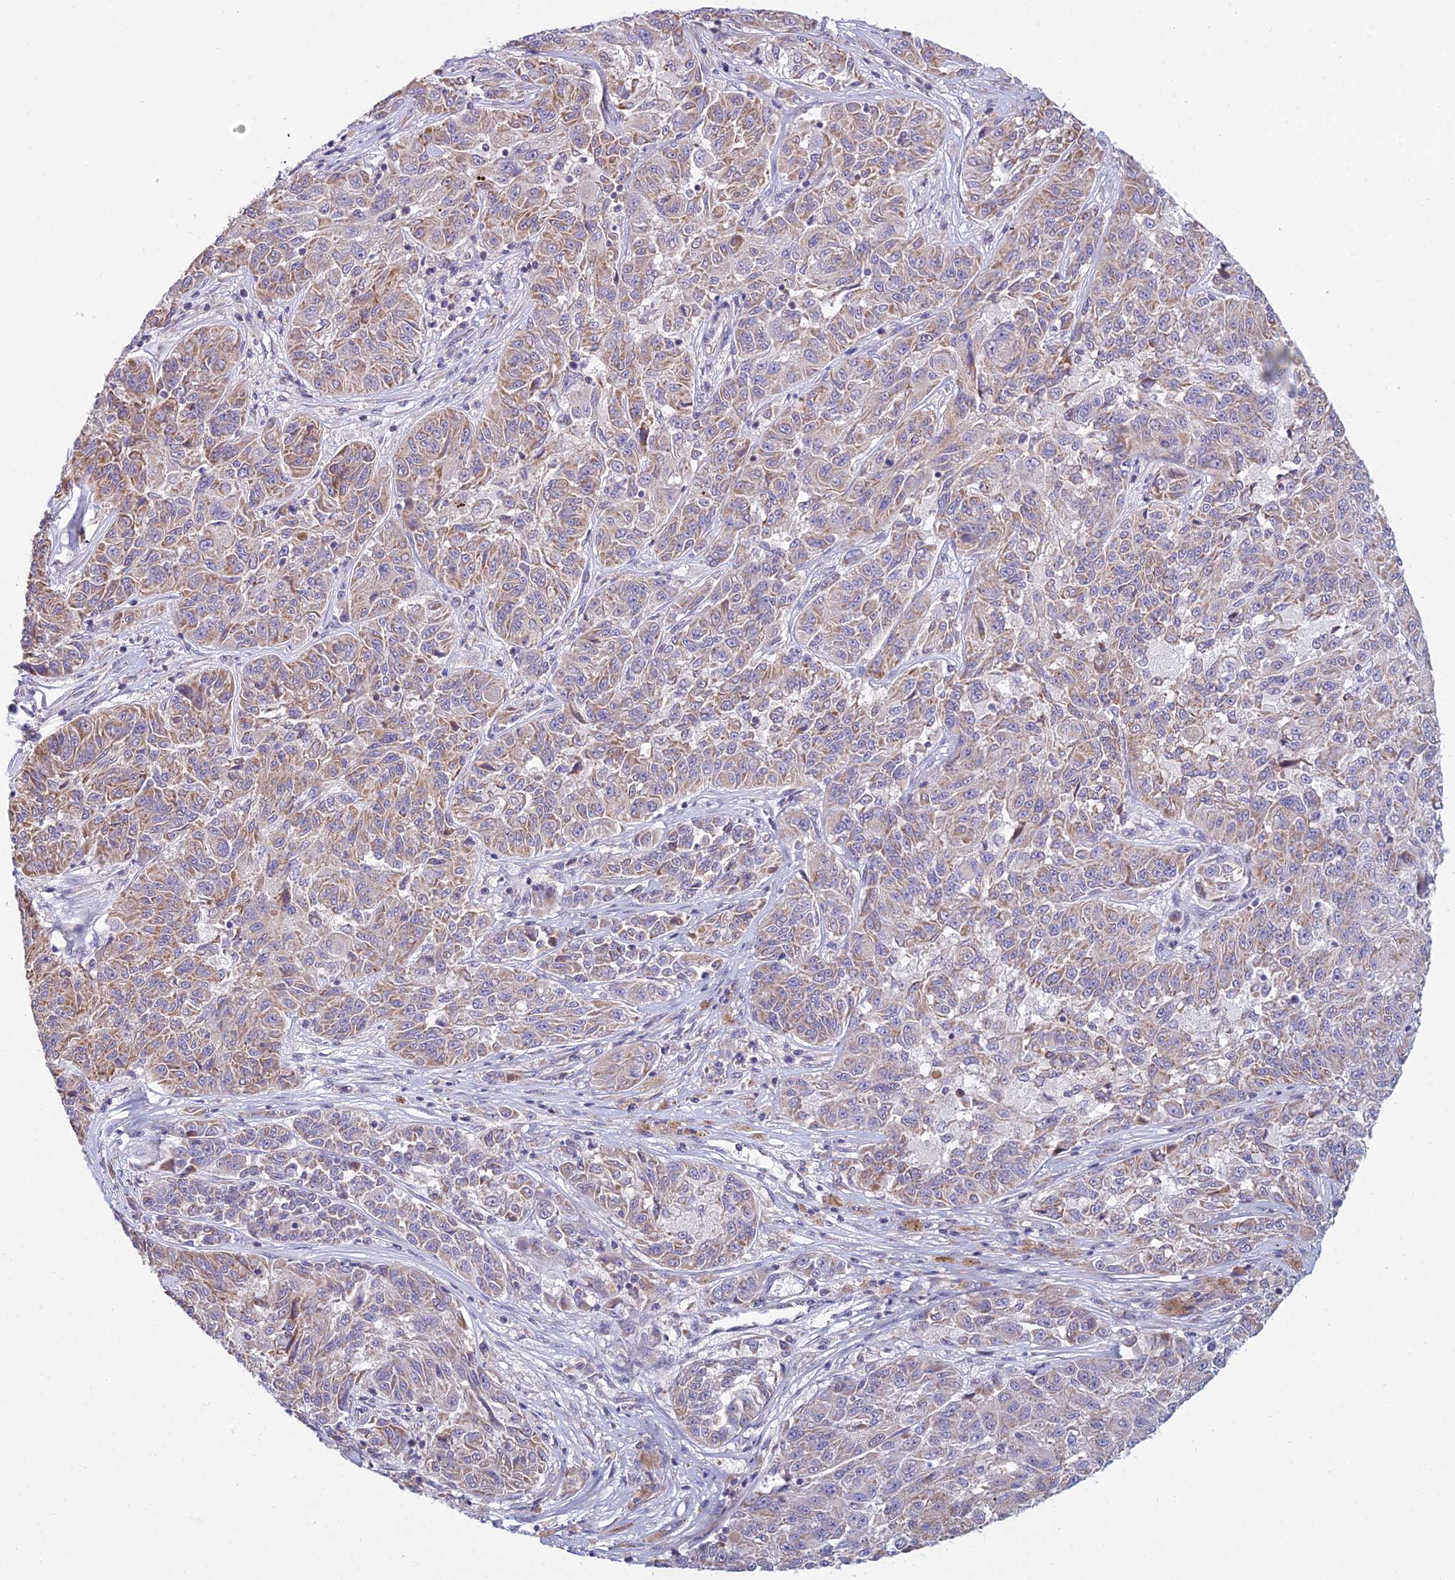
{"staining": {"intensity": "weak", "quantity": ">75%", "location": "cytoplasmic/membranous"}, "tissue": "melanoma", "cell_type": "Tumor cells", "image_type": "cancer", "snomed": [{"axis": "morphology", "description": "Malignant melanoma, NOS"}, {"axis": "topography", "description": "Skin"}], "caption": "This is a histology image of IHC staining of melanoma, which shows weak staining in the cytoplasmic/membranous of tumor cells.", "gene": "CFAP206", "patient": {"sex": "male", "age": 53}}